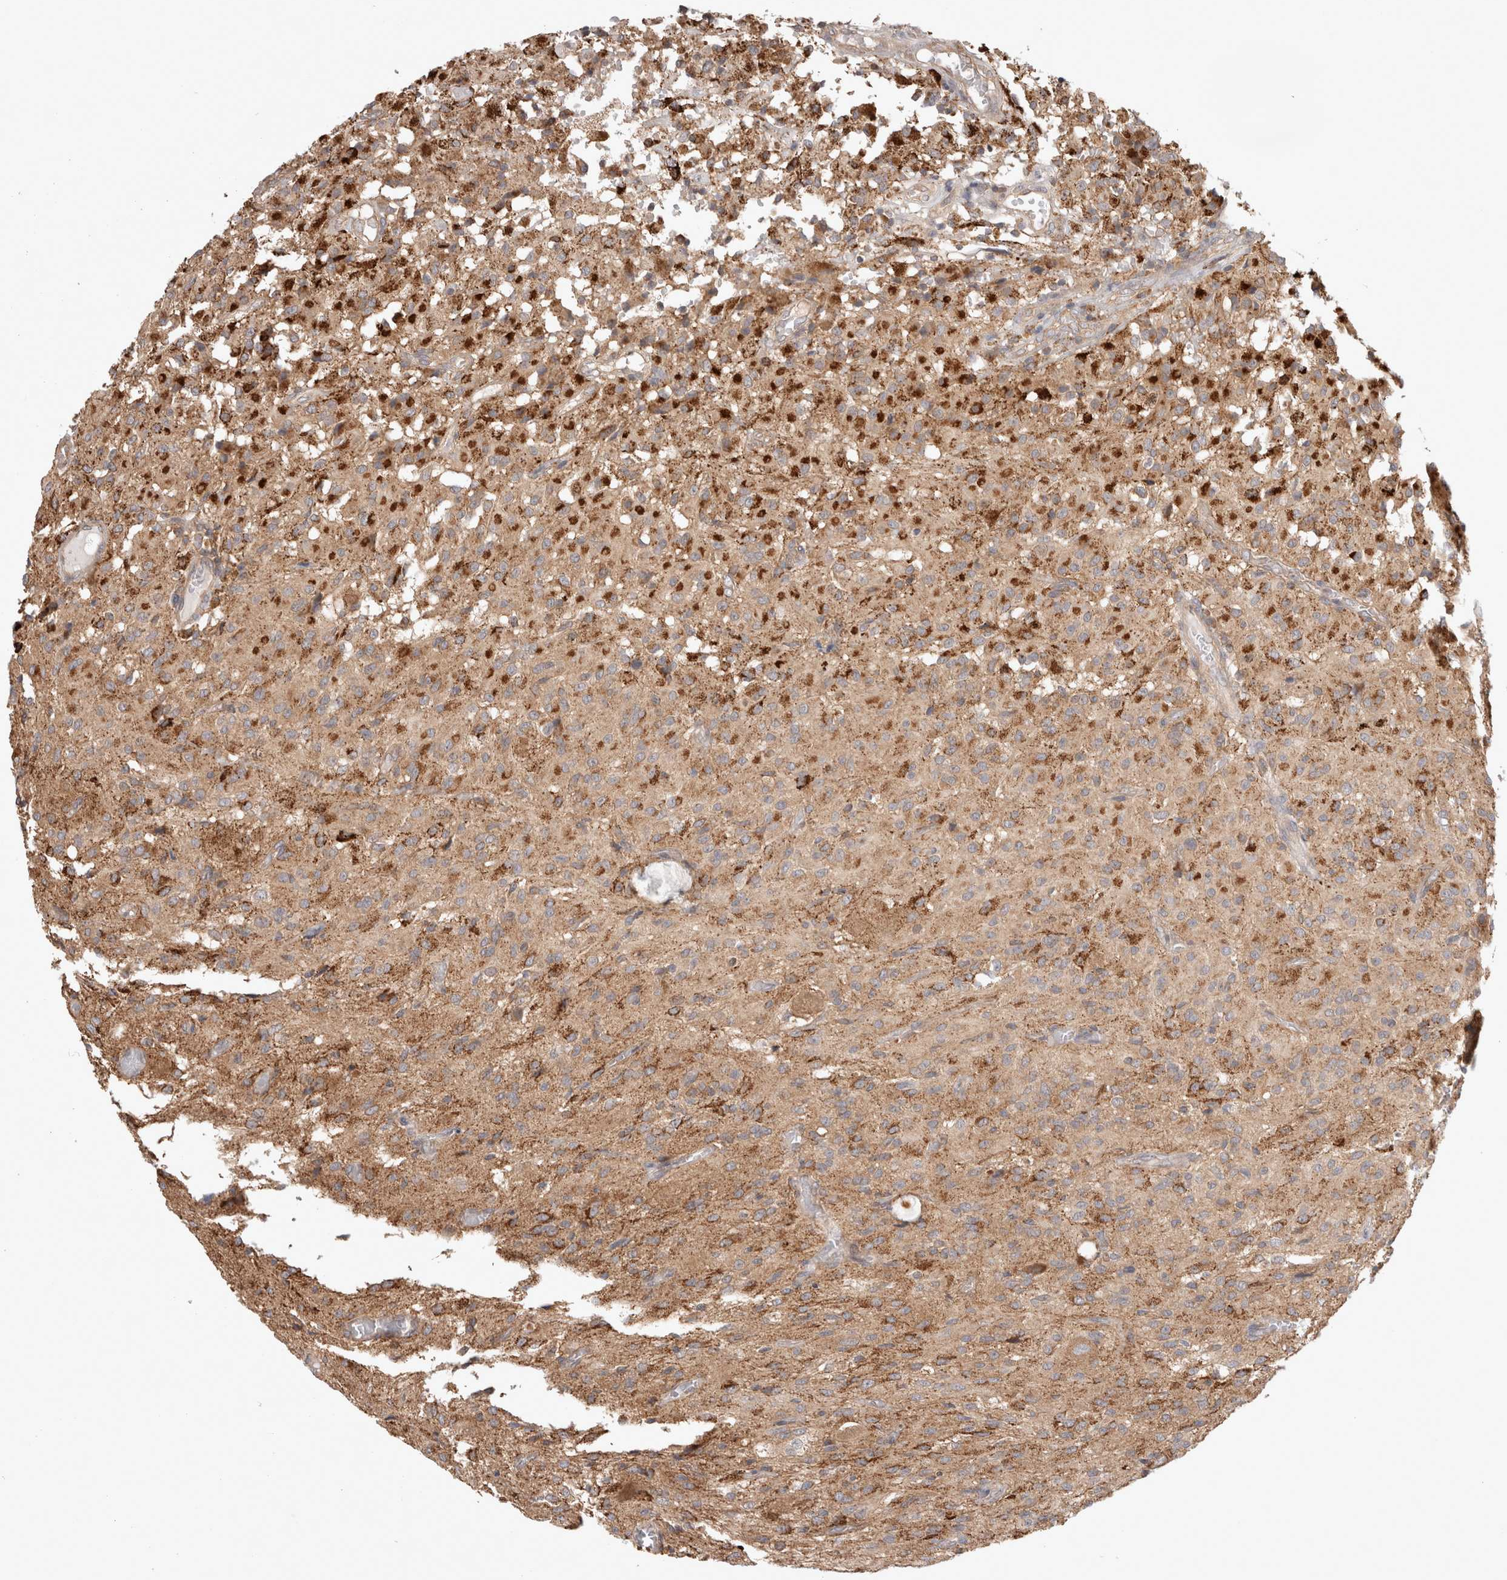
{"staining": {"intensity": "moderate", "quantity": ">75%", "location": "cytoplasmic/membranous"}, "tissue": "glioma", "cell_type": "Tumor cells", "image_type": "cancer", "snomed": [{"axis": "morphology", "description": "Glioma, malignant, High grade"}, {"axis": "topography", "description": "Brain"}], "caption": "Protein analysis of malignant high-grade glioma tissue reveals moderate cytoplasmic/membranous positivity in approximately >75% of tumor cells.", "gene": "HROB", "patient": {"sex": "female", "age": 59}}